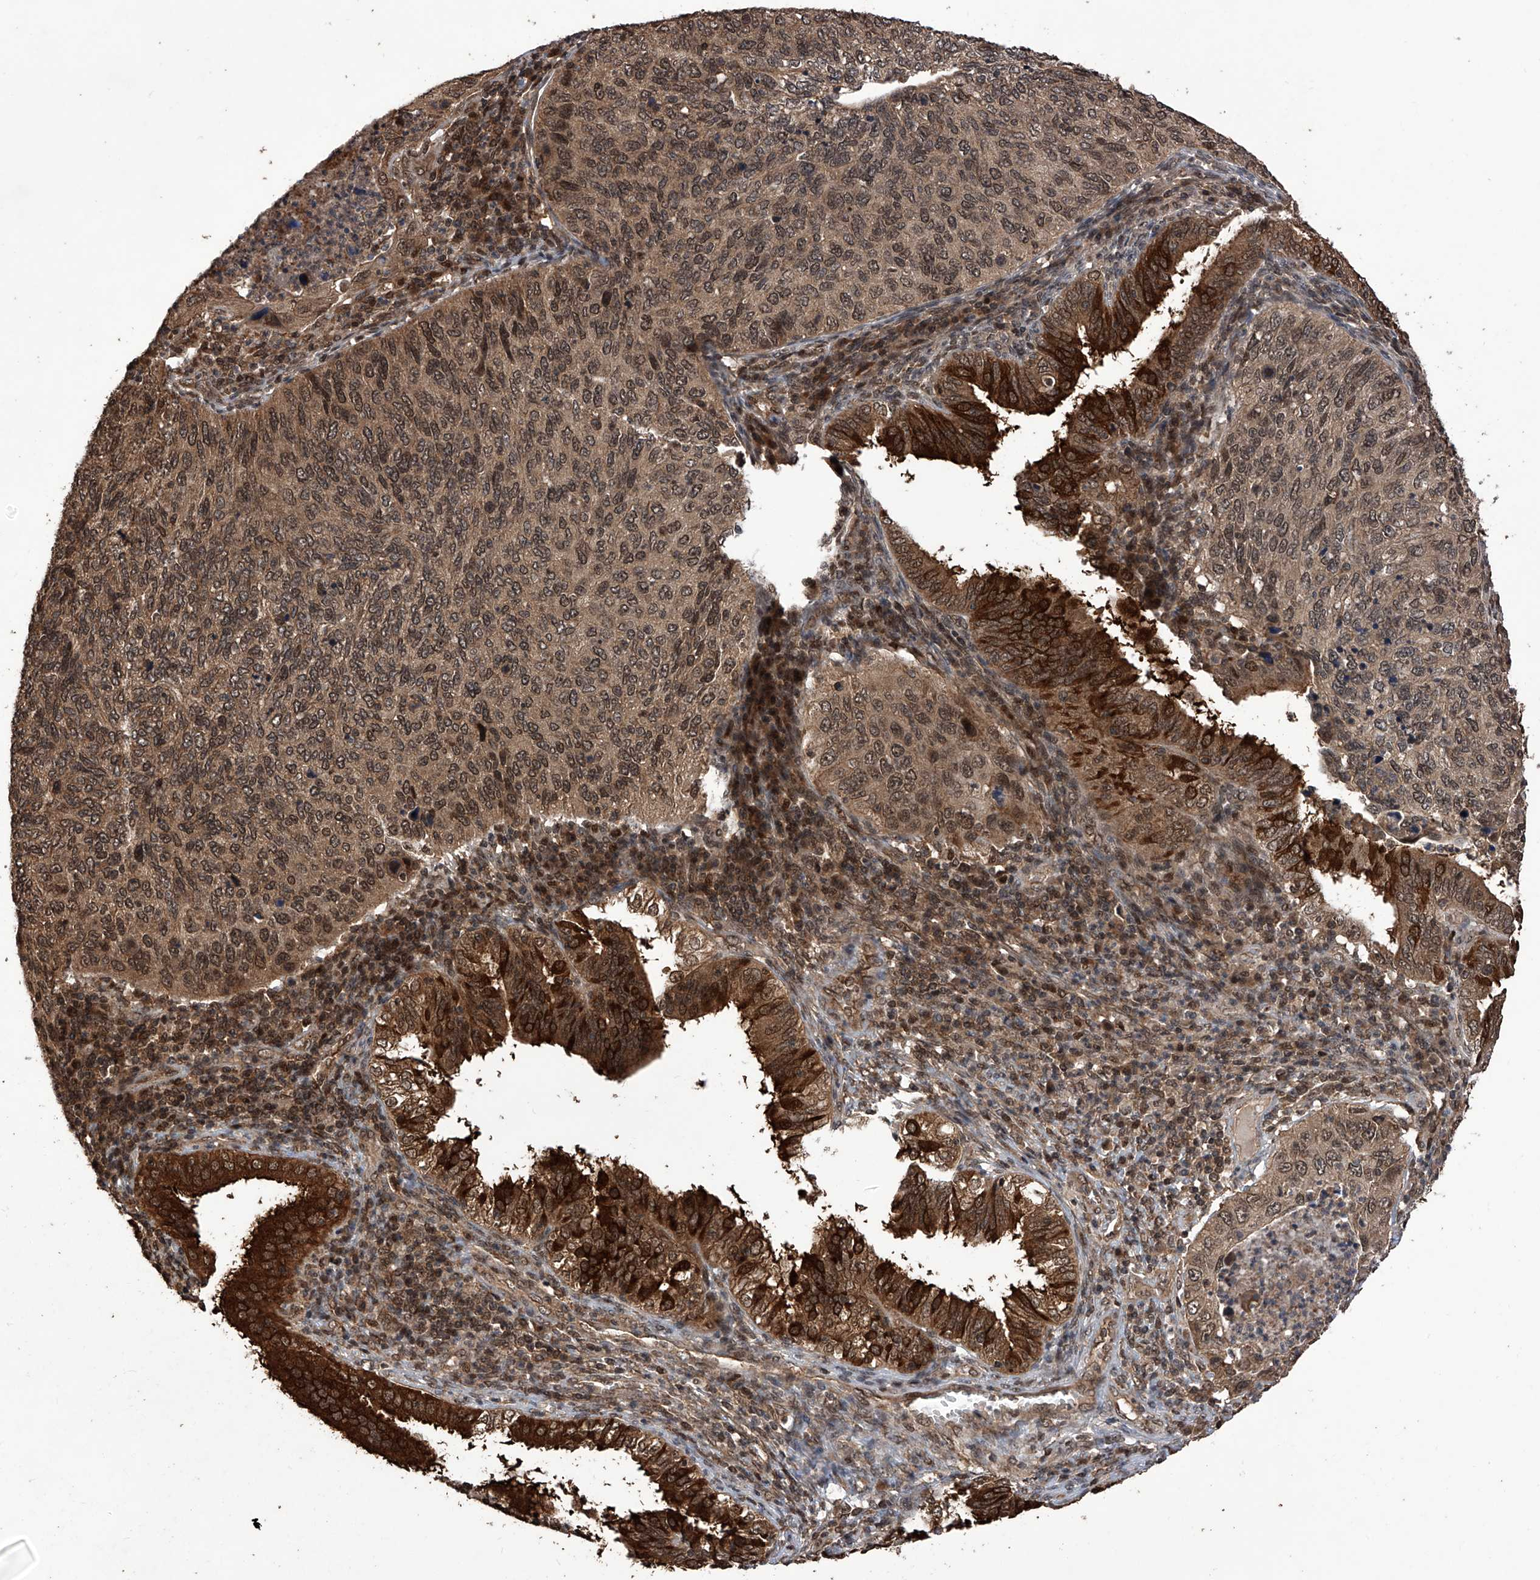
{"staining": {"intensity": "moderate", "quantity": ">75%", "location": "cytoplasmic/membranous,nuclear"}, "tissue": "cervical cancer", "cell_type": "Tumor cells", "image_type": "cancer", "snomed": [{"axis": "morphology", "description": "Squamous cell carcinoma, NOS"}, {"axis": "topography", "description": "Cervix"}], "caption": "Cervical cancer (squamous cell carcinoma) stained with a brown dye demonstrates moderate cytoplasmic/membranous and nuclear positive expression in approximately >75% of tumor cells.", "gene": "LYSMD4", "patient": {"sex": "female", "age": 38}}